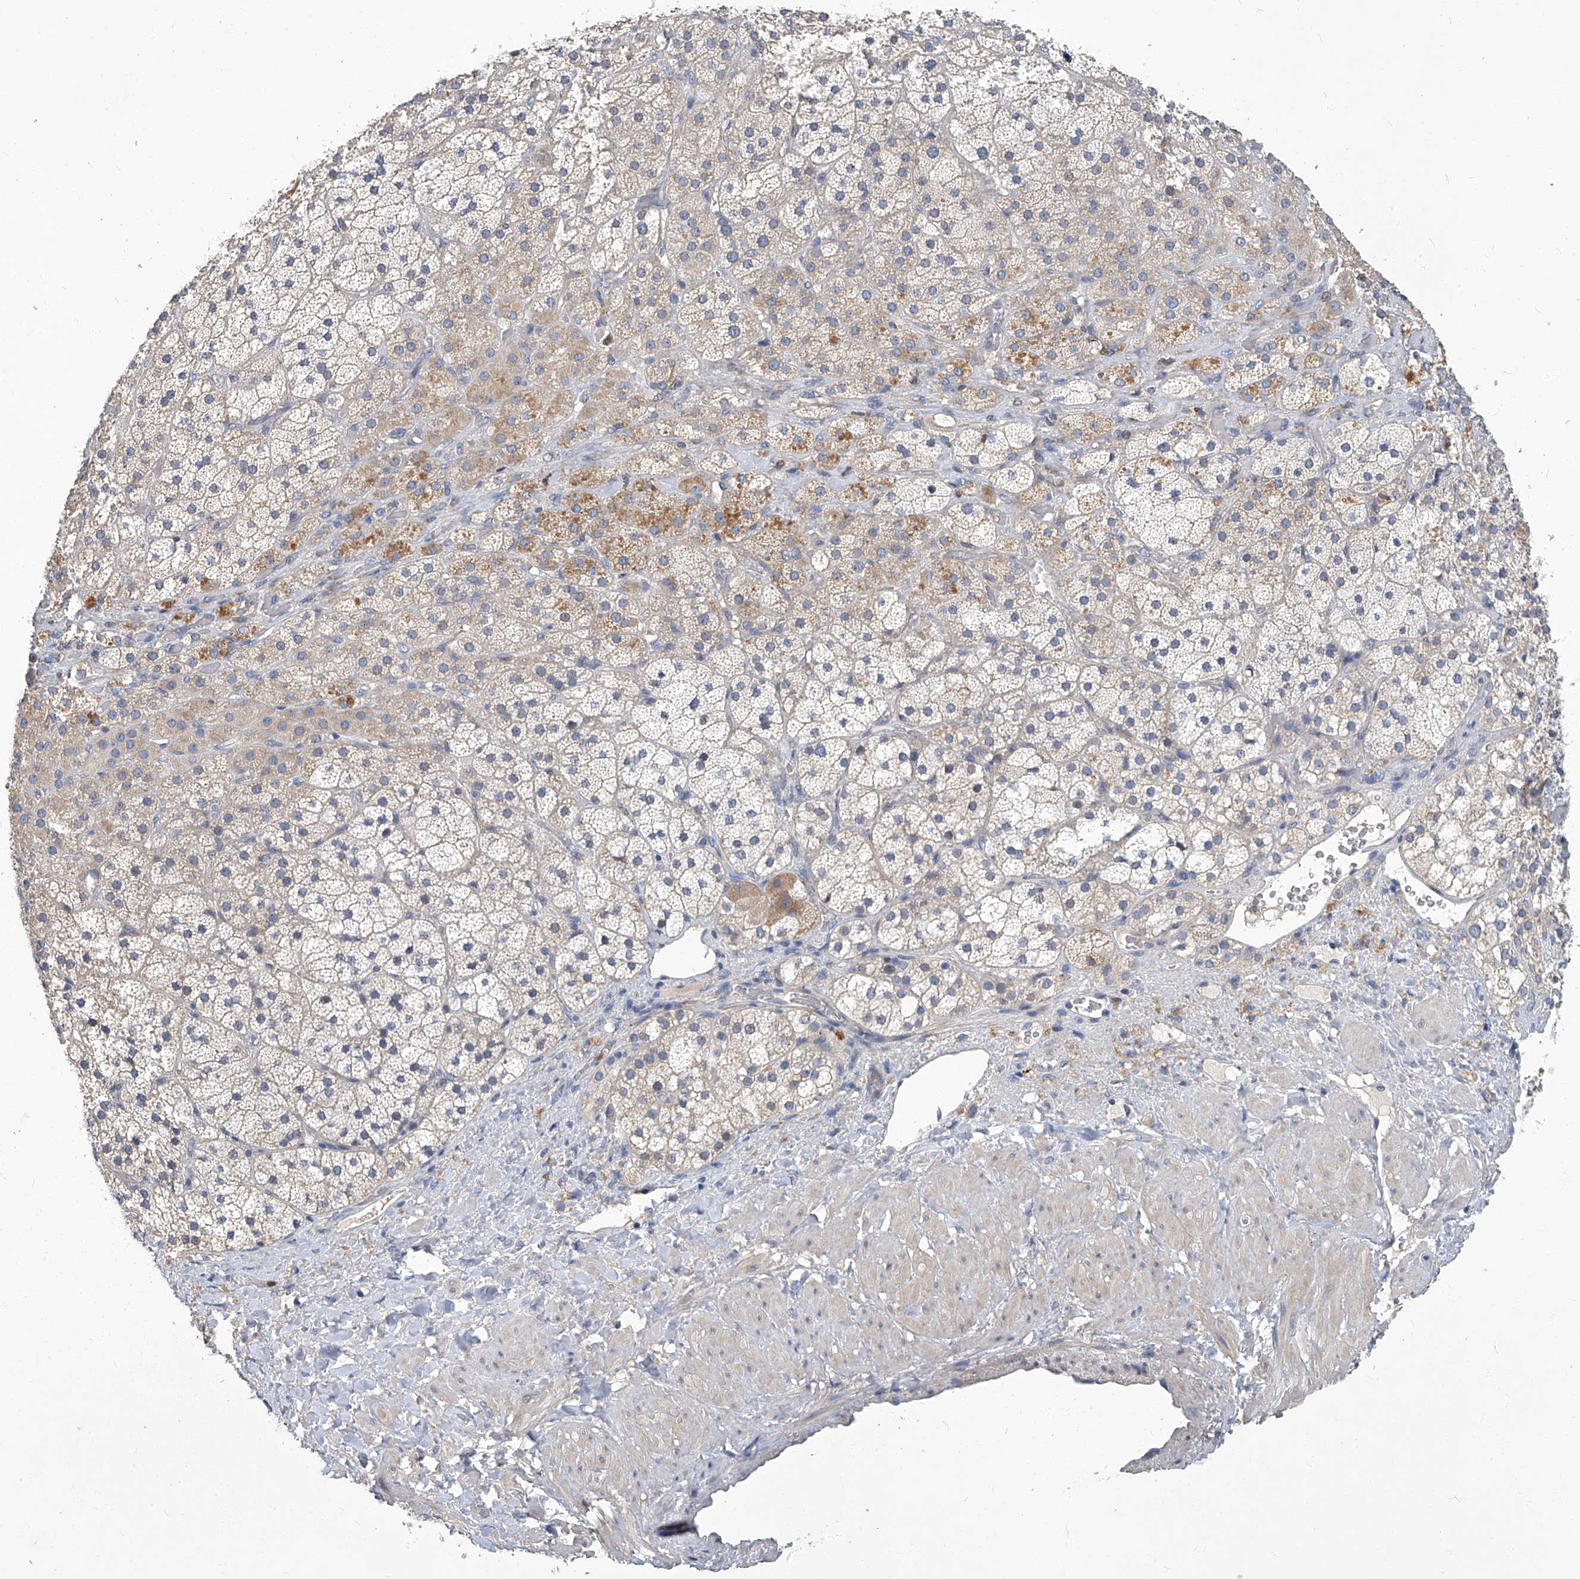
{"staining": {"intensity": "negative", "quantity": "none", "location": "none"}, "tissue": "adrenal gland", "cell_type": "Glandular cells", "image_type": "normal", "snomed": [{"axis": "morphology", "description": "Normal tissue, NOS"}, {"axis": "topography", "description": "Adrenal gland"}], "caption": "High power microscopy photomicrograph of an immunohistochemistry micrograph of benign adrenal gland, revealing no significant staining in glandular cells.", "gene": "TGFBR1", "patient": {"sex": "male", "age": 57}}